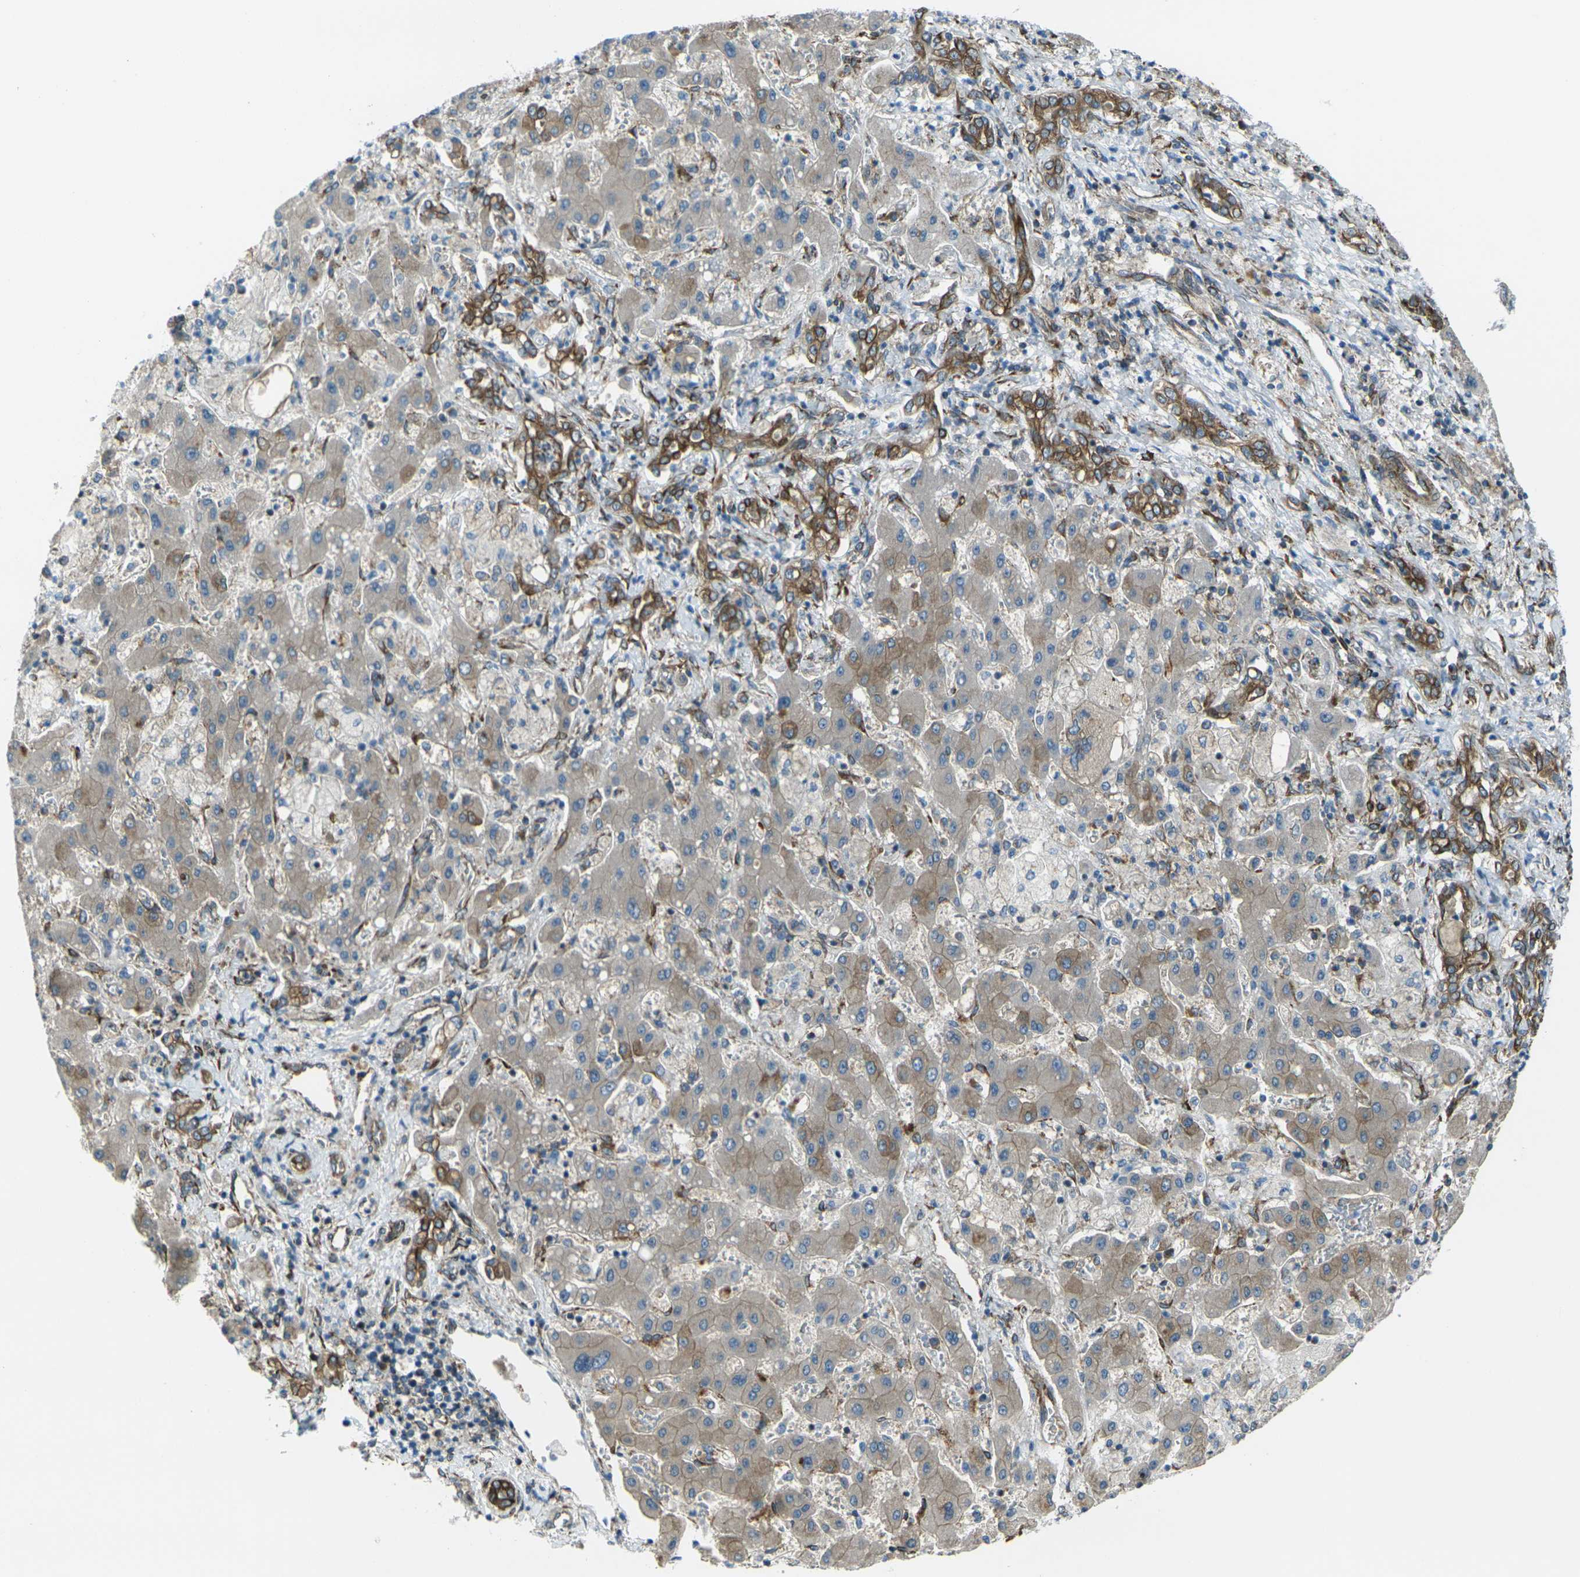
{"staining": {"intensity": "moderate", "quantity": ">75%", "location": "cytoplasmic/membranous"}, "tissue": "liver cancer", "cell_type": "Tumor cells", "image_type": "cancer", "snomed": [{"axis": "morphology", "description": "Cholangiocarcinoma"}, {"axis": "topography", "description": "Liver"}], "caption": "Brown immunohistochemical staining in human liver cancer shows moderate cytoplasmic/membranous positivity in approximately >75% of tumor cells.", "gene": "CELSR2", "patient": {"sex": "male", "age": 50}}